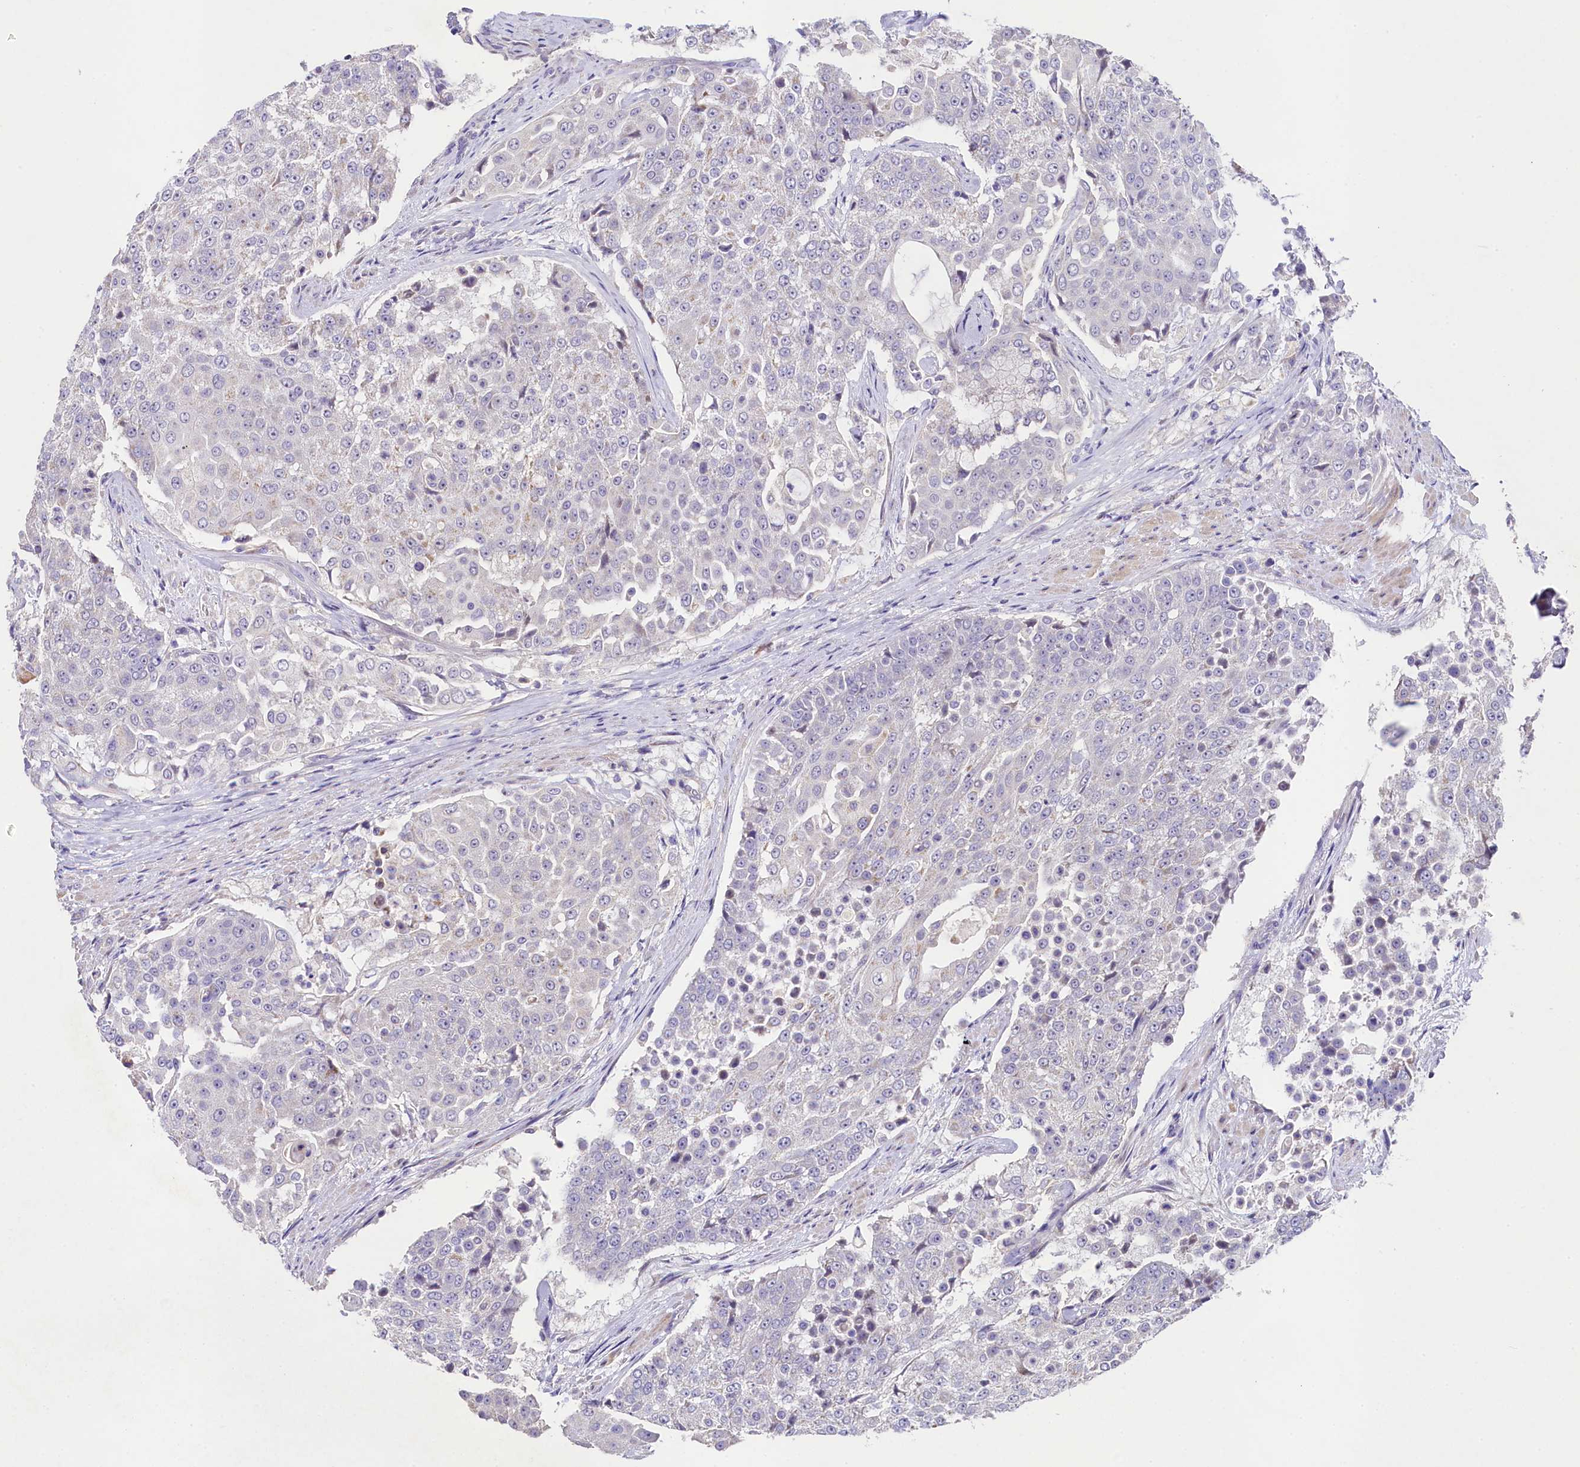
{"staining": {"intensity": "negative", "quantity": "none", "location": "none"}, "tissue": "urothelial cancer", "cell_type": "Tumor cells", "image_type": "cancer", "snomed": [{"axis": "morphology", "description": "Urothelial carcinoma, High grade"}, {"axis": "topography", "description": "Urinary bladder"}], "caption": "Immunohistochemistry micrograph of human high-grade urothelial carcinoma stained for a protein (brown), which exhibits no expression in tumor cells.", "gene": "FXYD6", "patient": {"sex": "female", "age": 63}}